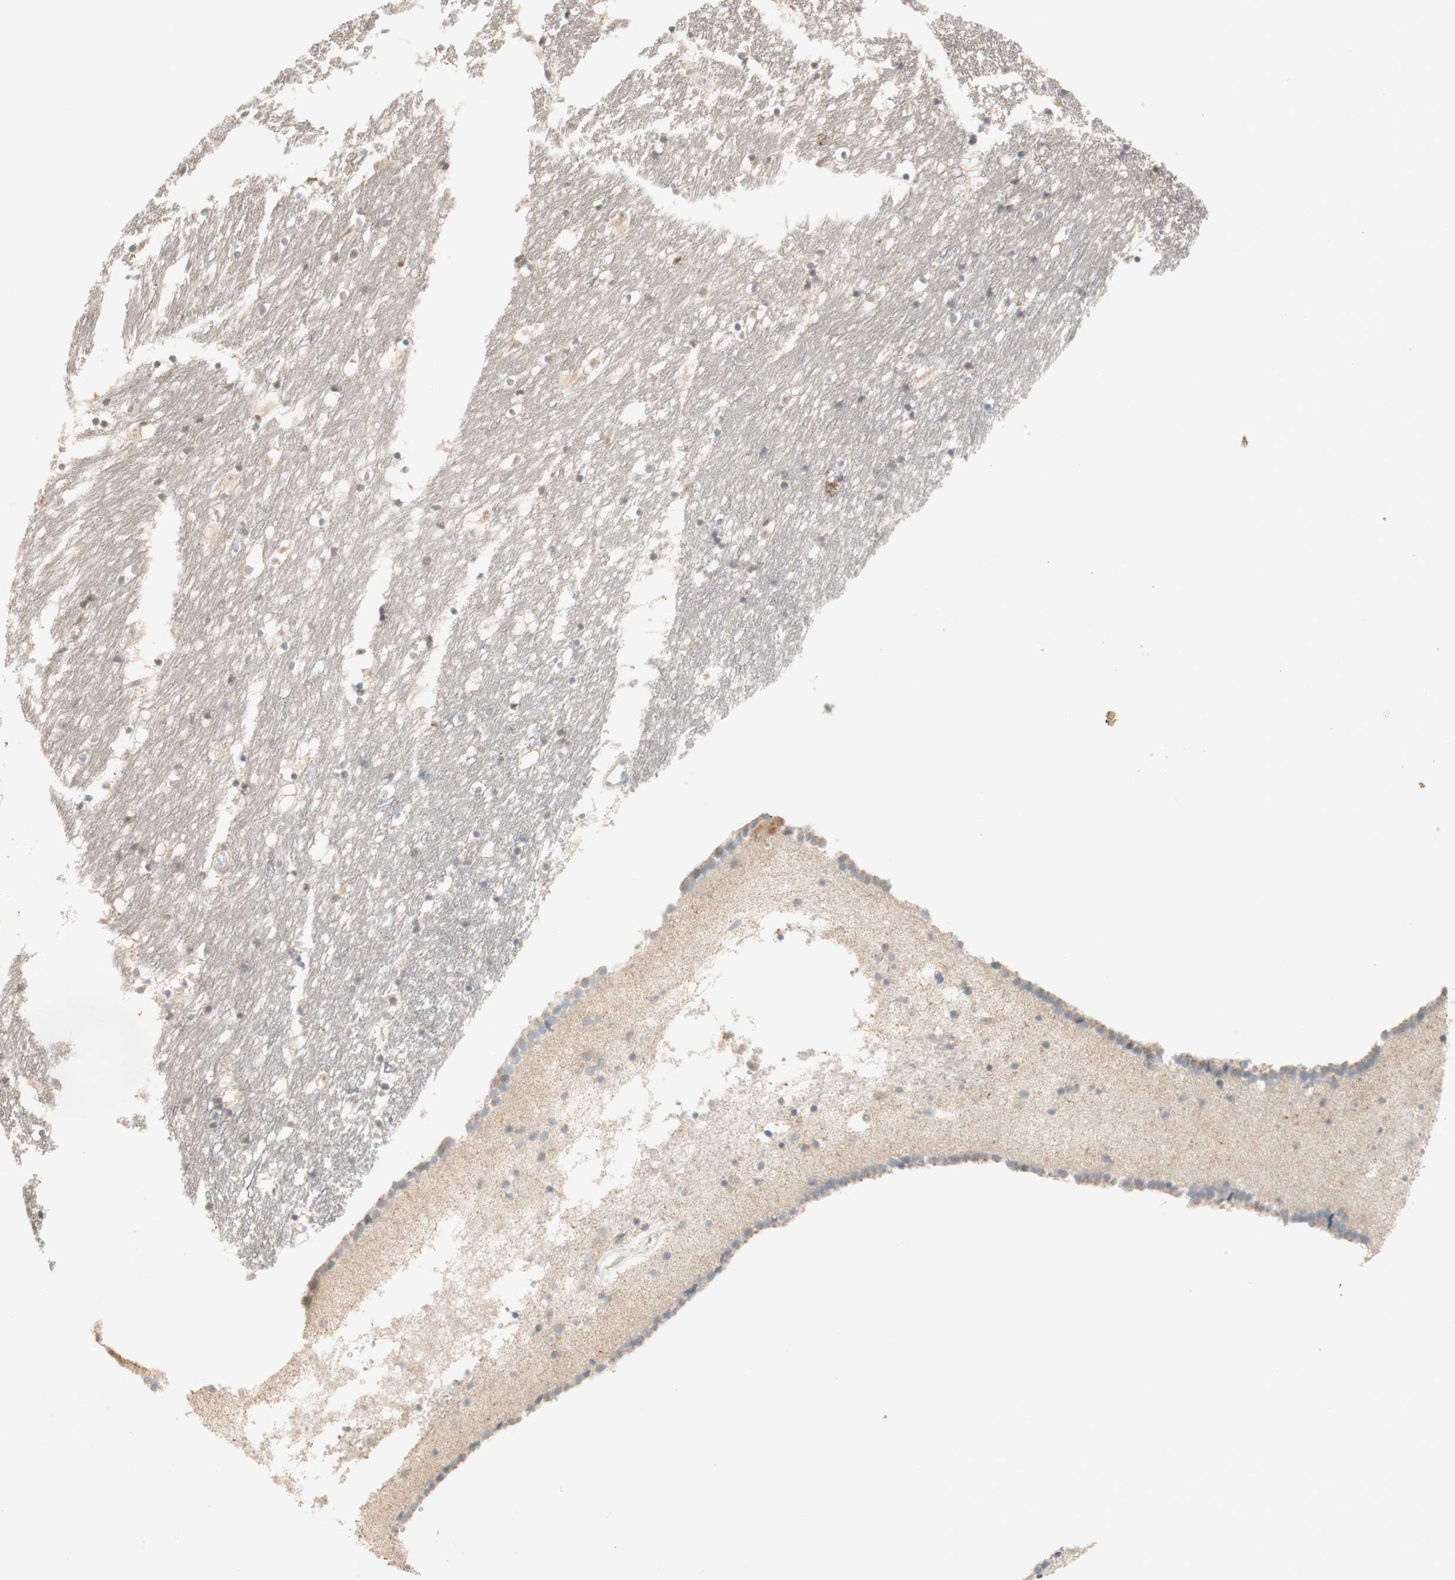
{"staining": {"intensity": "weak", "quantity": "<25%", "location": "cytoplasmic/membranous"}, "tissue": "caudate", "cell_type": "Glial cells", "image_type": "normal", "snomed": [{"axis": "morphology", "description": "Normal tissue, NOS"}, {"axis": "topography", "description": "Lateral ventricle wall"}], "caption": "Immunohistochemistry of normal human caudate displays no expression in glial cells.", "gene": "CLCN2", "patient": {"sex": "male", "age": 45}}